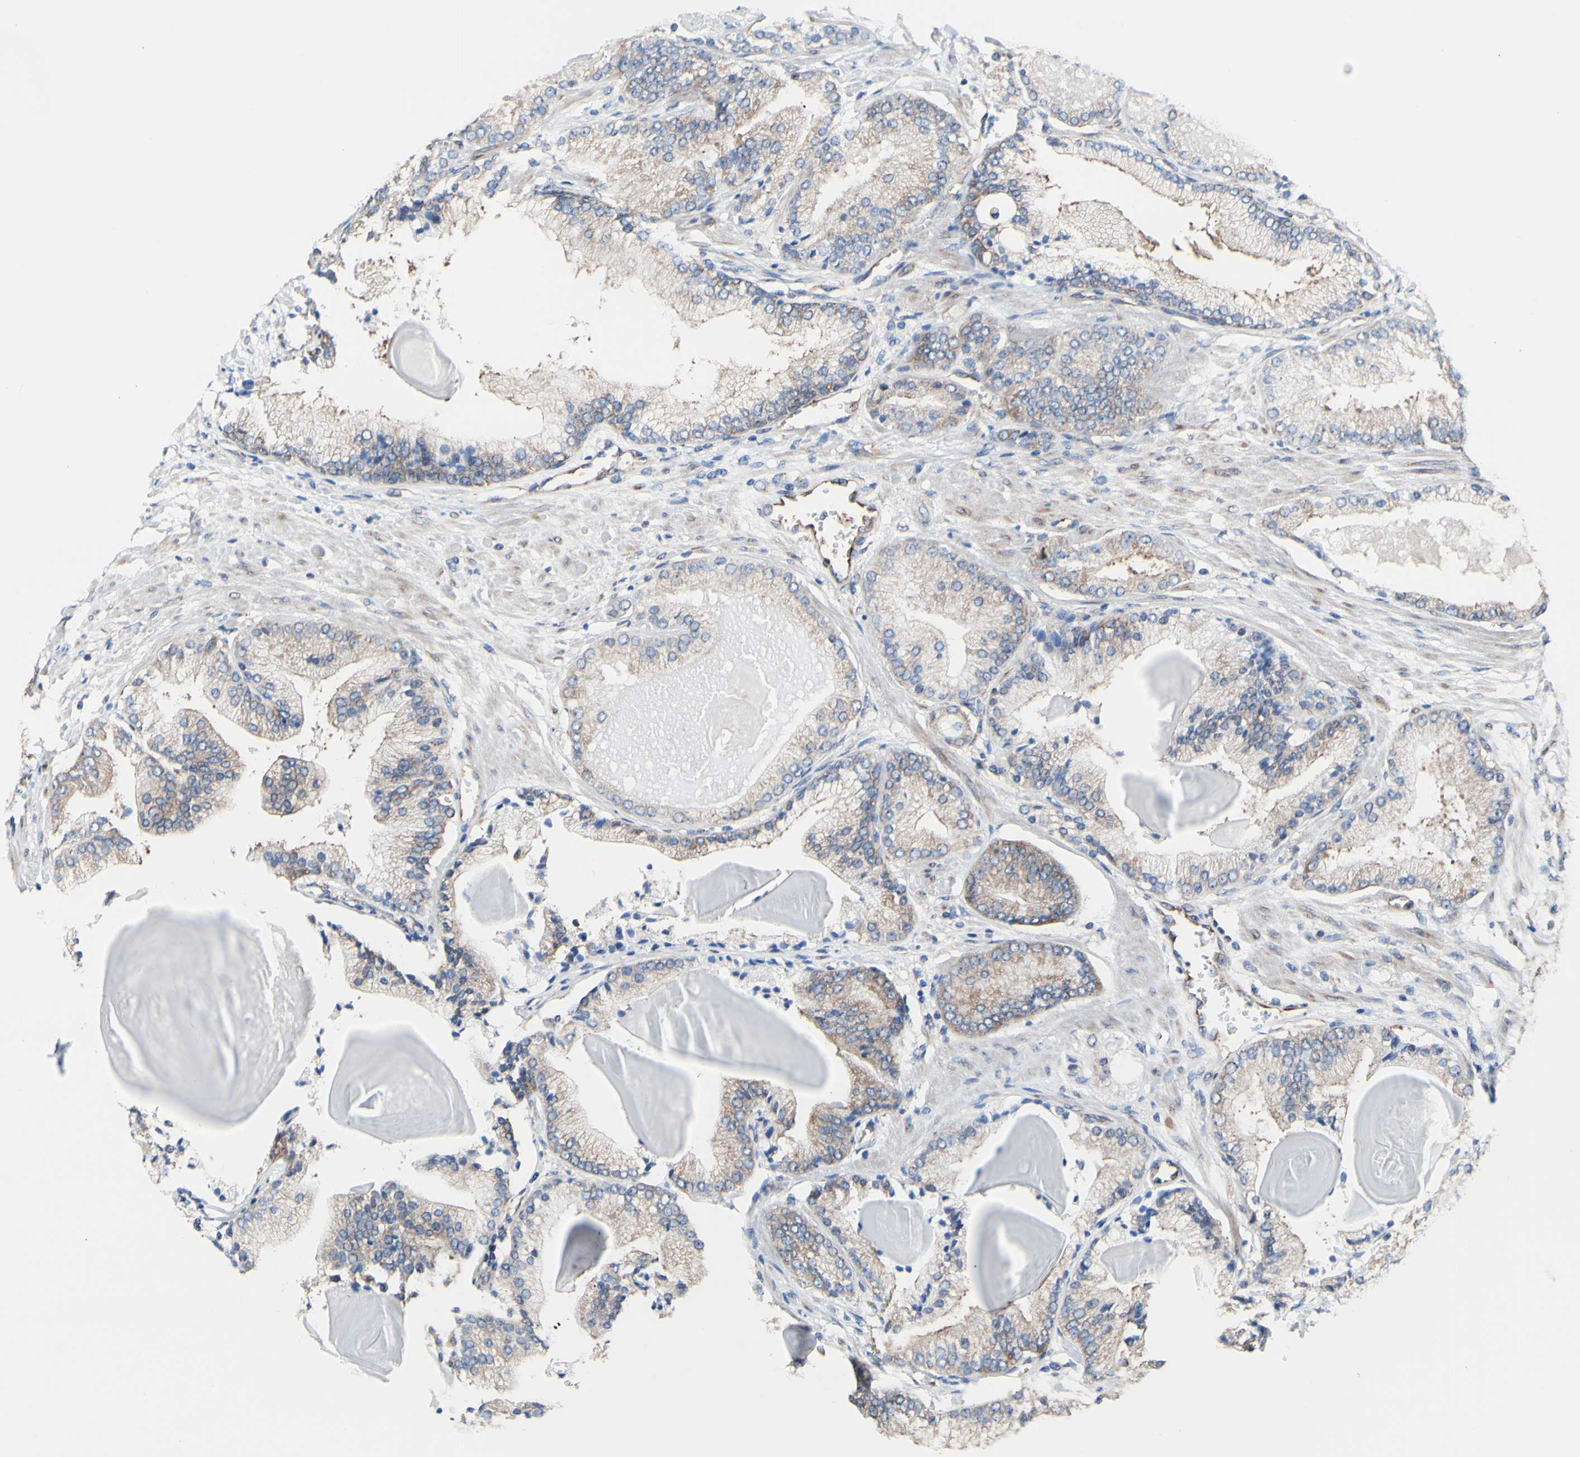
{"staining": {"intensity": "weak", "quantity": ">75%", "location": "cytoplasmic/membranous"}, "tissue": "prostate cancer", "cell_type": "Tumor cells", "image_type": "cancer", "snomed": [{"axis": "morphology", "description": "Adenocarcinoma, Low grade"}, {"axis": "topography", "description": "Prostate"}], "caption": "The immunohistochemical stain shows weak cytoplasmic/membranous positivity in tumor cells of low-grade adenocarcinoma (prostate) tissue.", "gene": "LRIG3", "patient": {"sex": "male", "age": 59}}